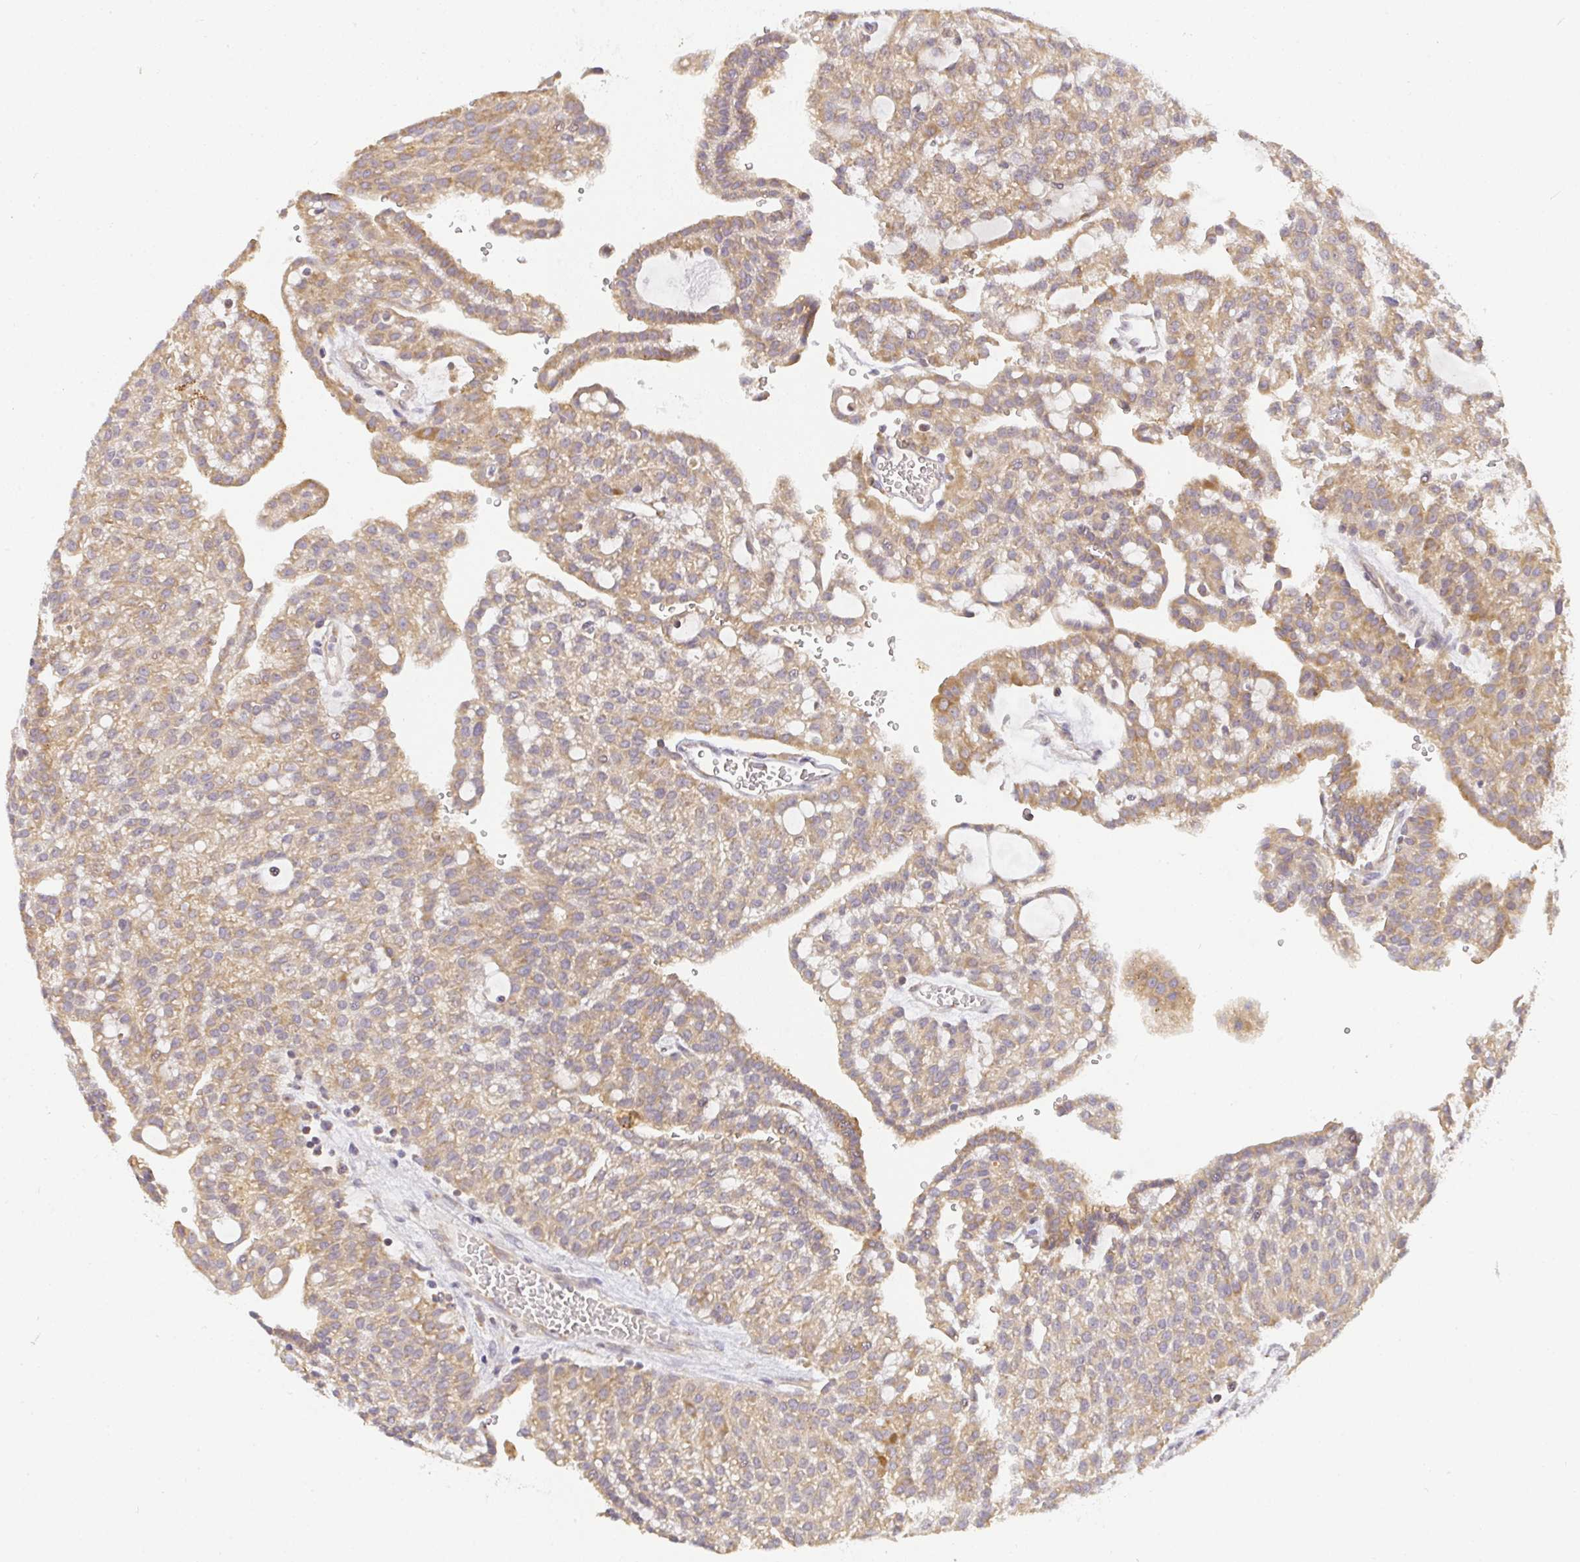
{"staining": {"intensity": "weak", "quantity": ">75%", "location": "cytoplasmic/membranous"}, "tissue": "renal cancer", "cell_type": "Tumor cells", "image_type": "cancer", "snomed": [{"axis": "morphology", "description": "Adenocarcinoma, NOS"}, {"axis": "topography", "description": "Kidney"}], "caption": "Renal cancer stained for a protein displays weak cytoplasmic/membranous positivity in tumor cells. (Stains: DAB in brown, nuclei in blue, Microscopy: brightfield microscopy at high magnification).", "gene": "SLC35B3", "patient": {"sex": "male", "age": 63}}